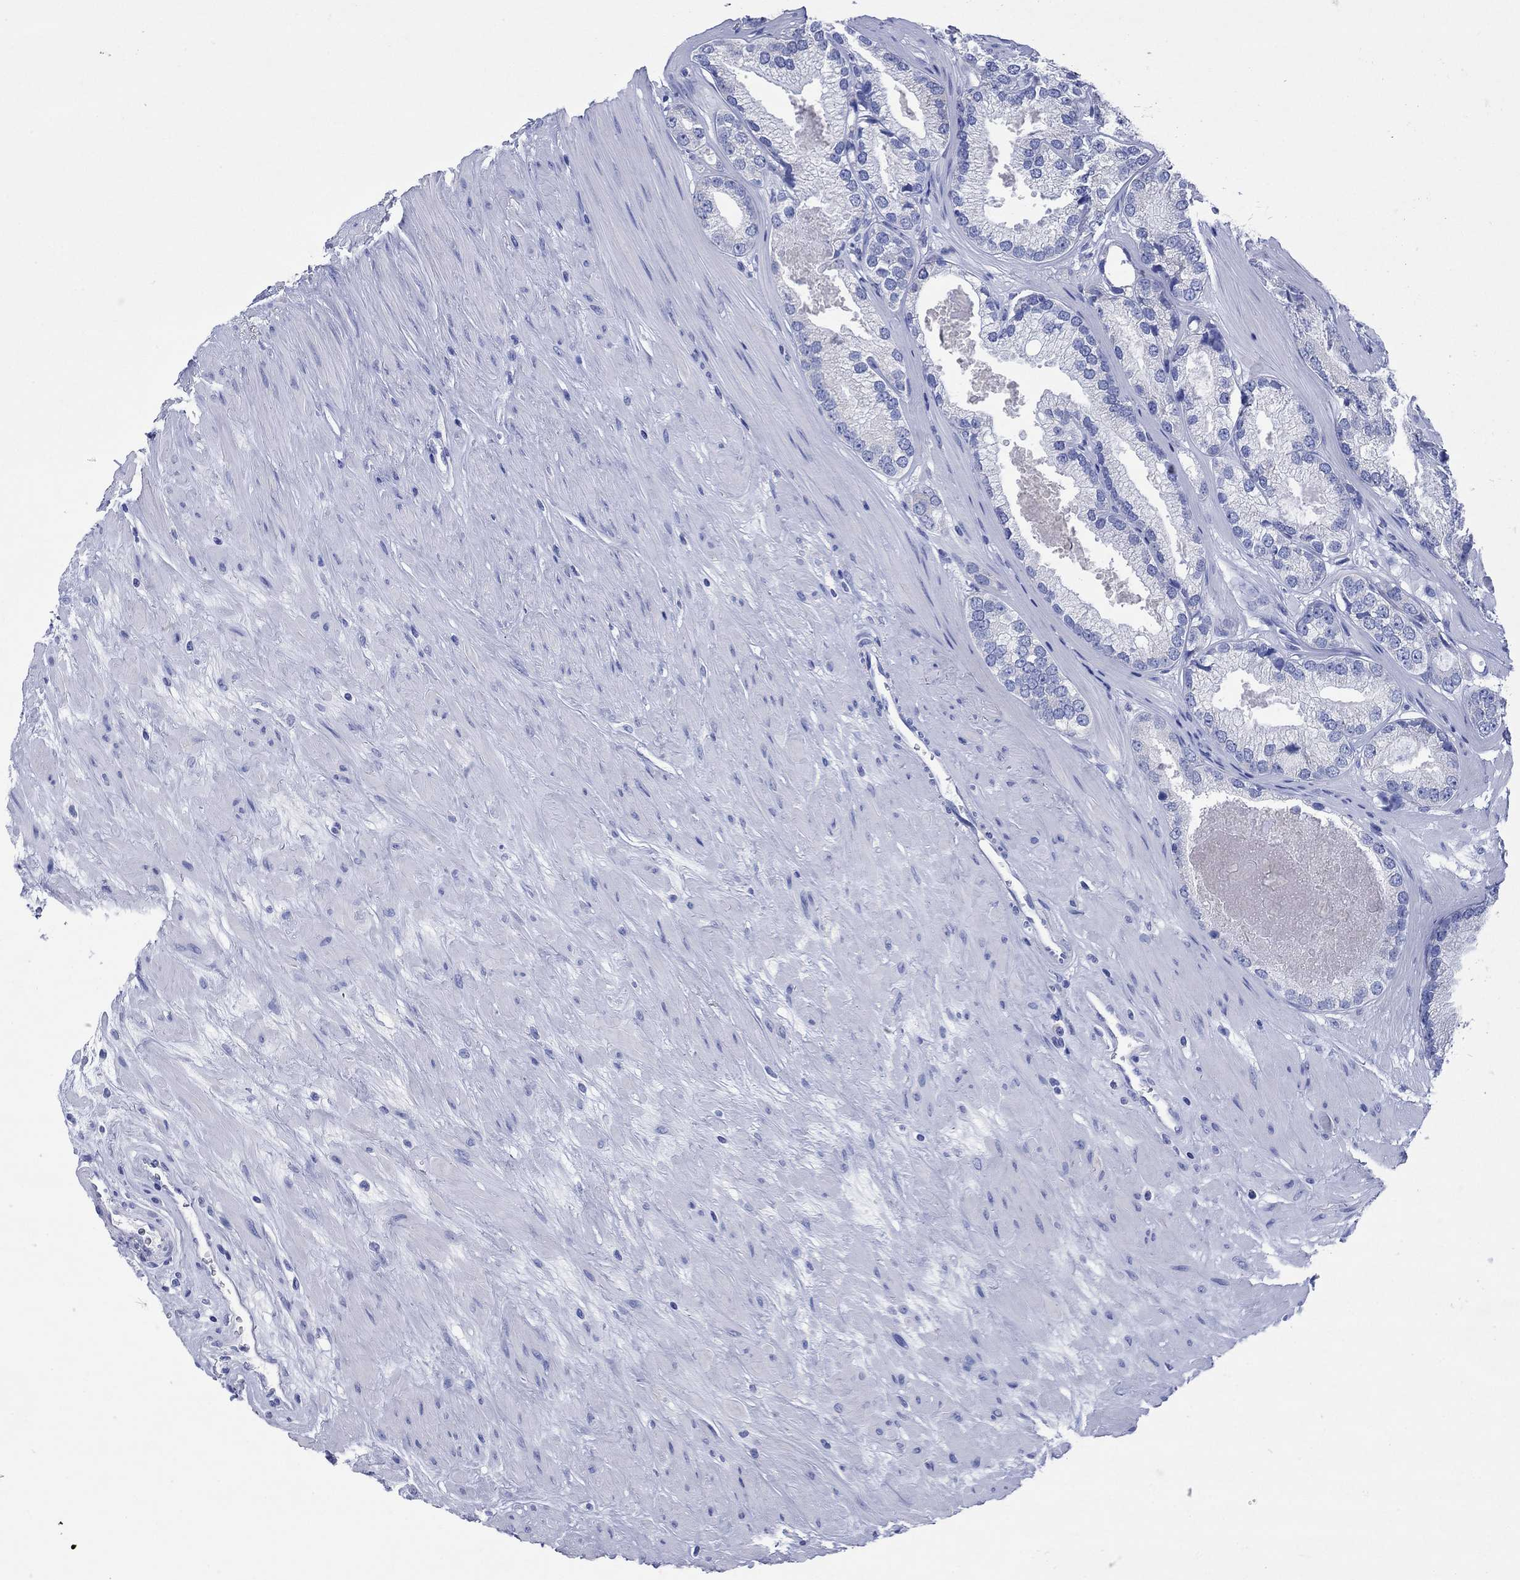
{"staining": {"intensity": "negative", "quantity": "none", "location": "none"}, "tissue": "prostate cancer", "cell_type": "Tumor cells", "image_type": "cancer", "snomed": [{"axis": "morphology", "description": "Adenocarcinoma, High grade"}, {"axis": "topography", "description": "Prostate and seminal vesicle, NOS"}], "caption": "A high-resolution micrograph shows immunohistochemistry staining of prostate cancer (high-grade adenocarcinoma), which exhibits no significant positivity in tumor cells.", "gene": "HCRT", "patient": {"sex": "male", "age": 62}}